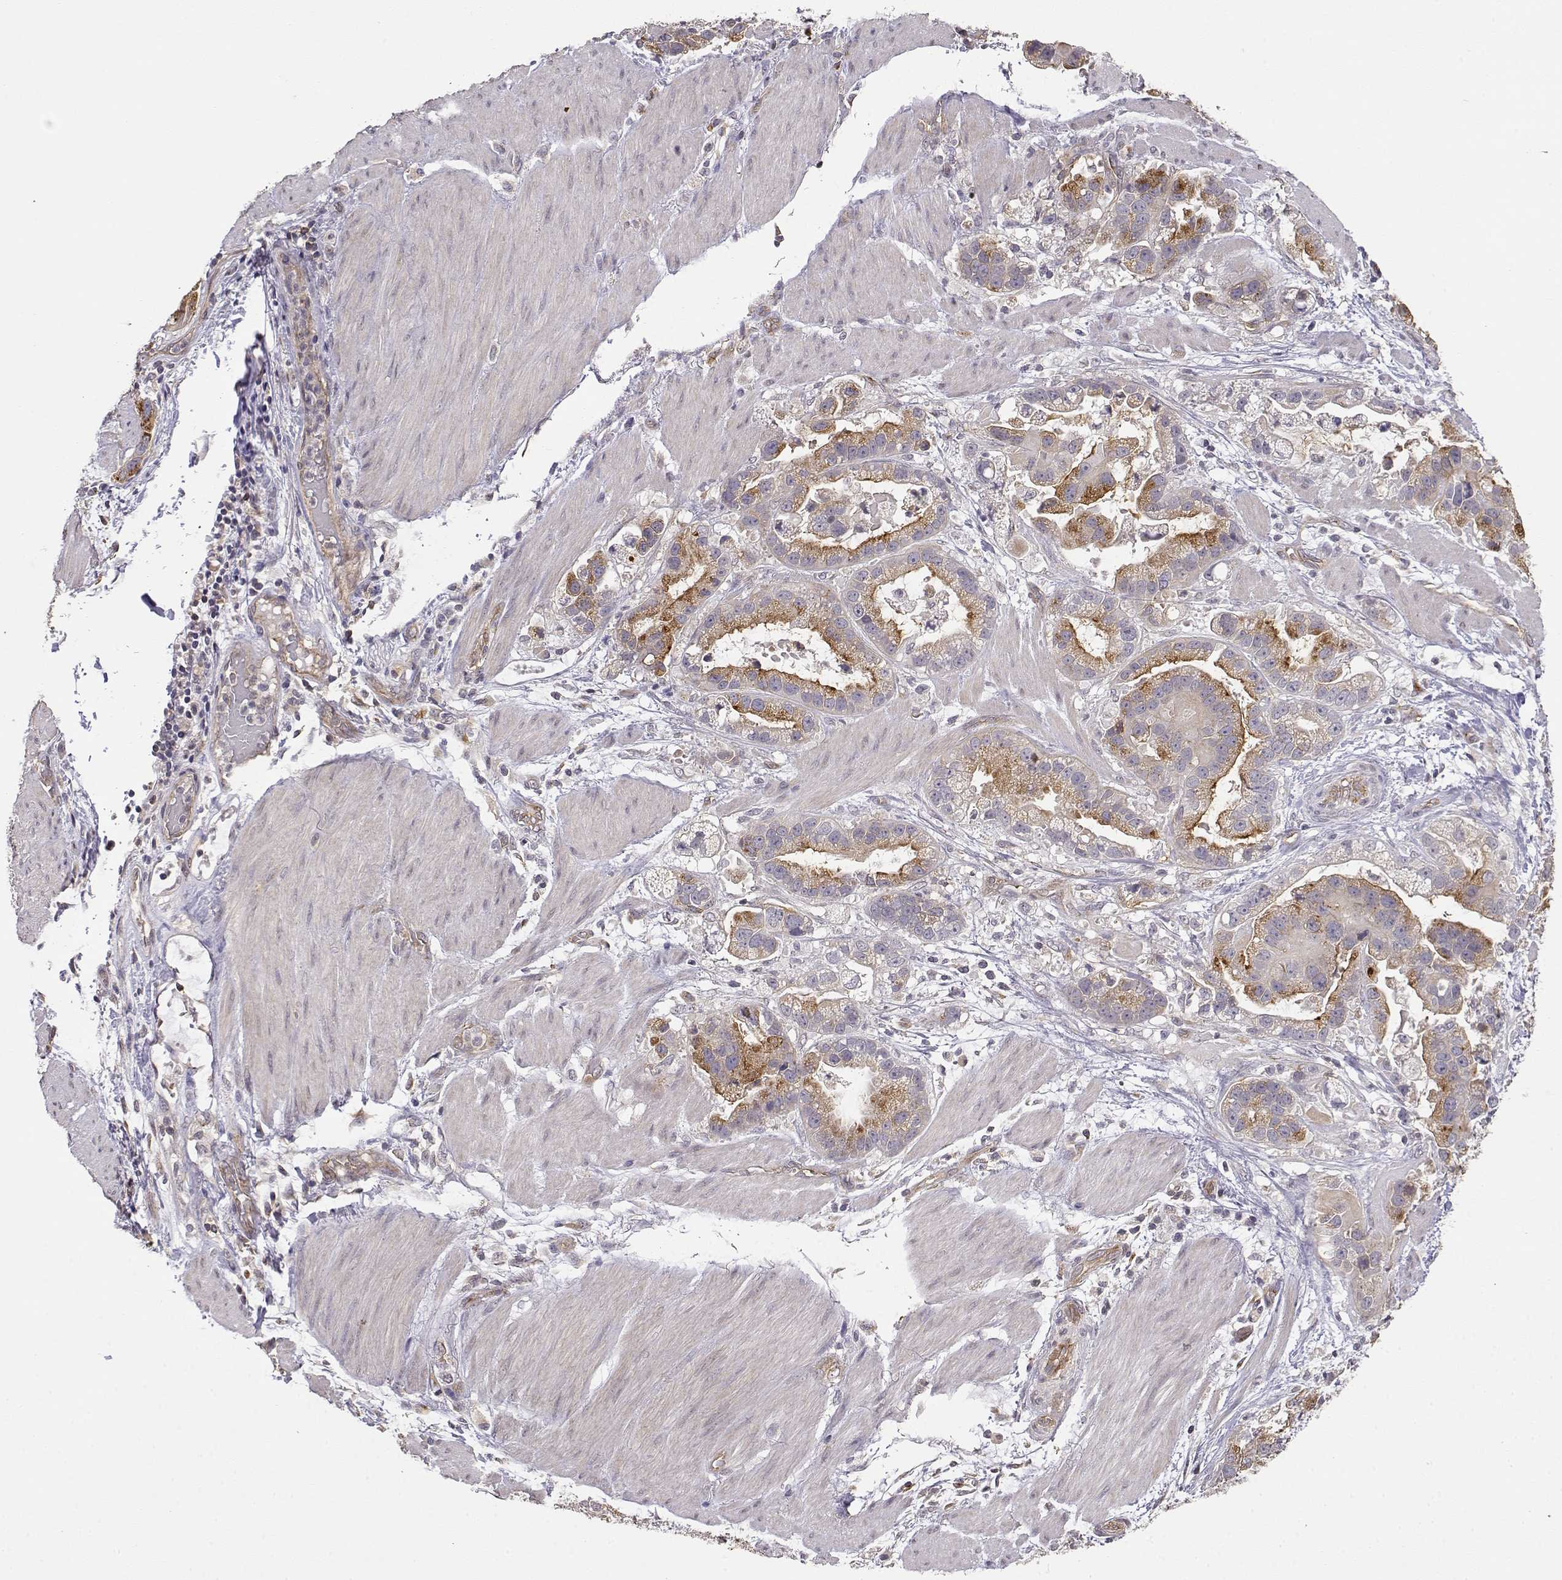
{"staining": {"intensity": "moderate", "quantity": "<25%", "location": "cytoplasmic/membranous"}, "tissue": "stomach cancer", "cell_type": "Tumor cells", "image_type": "cancer", "snomed": [{"axis": "morphology", "description": "Adenocarcinoma, NOS"}, {"axis": "topography", "description": "Stomach"}], "caption": "Protein expression analysis of human stomach cancer reveals moderate cytoplasmic/membranous expression in about <25% of tumor cells.", "gene": "IFITM1", "patient": {"sex": "male", "age": 59}}